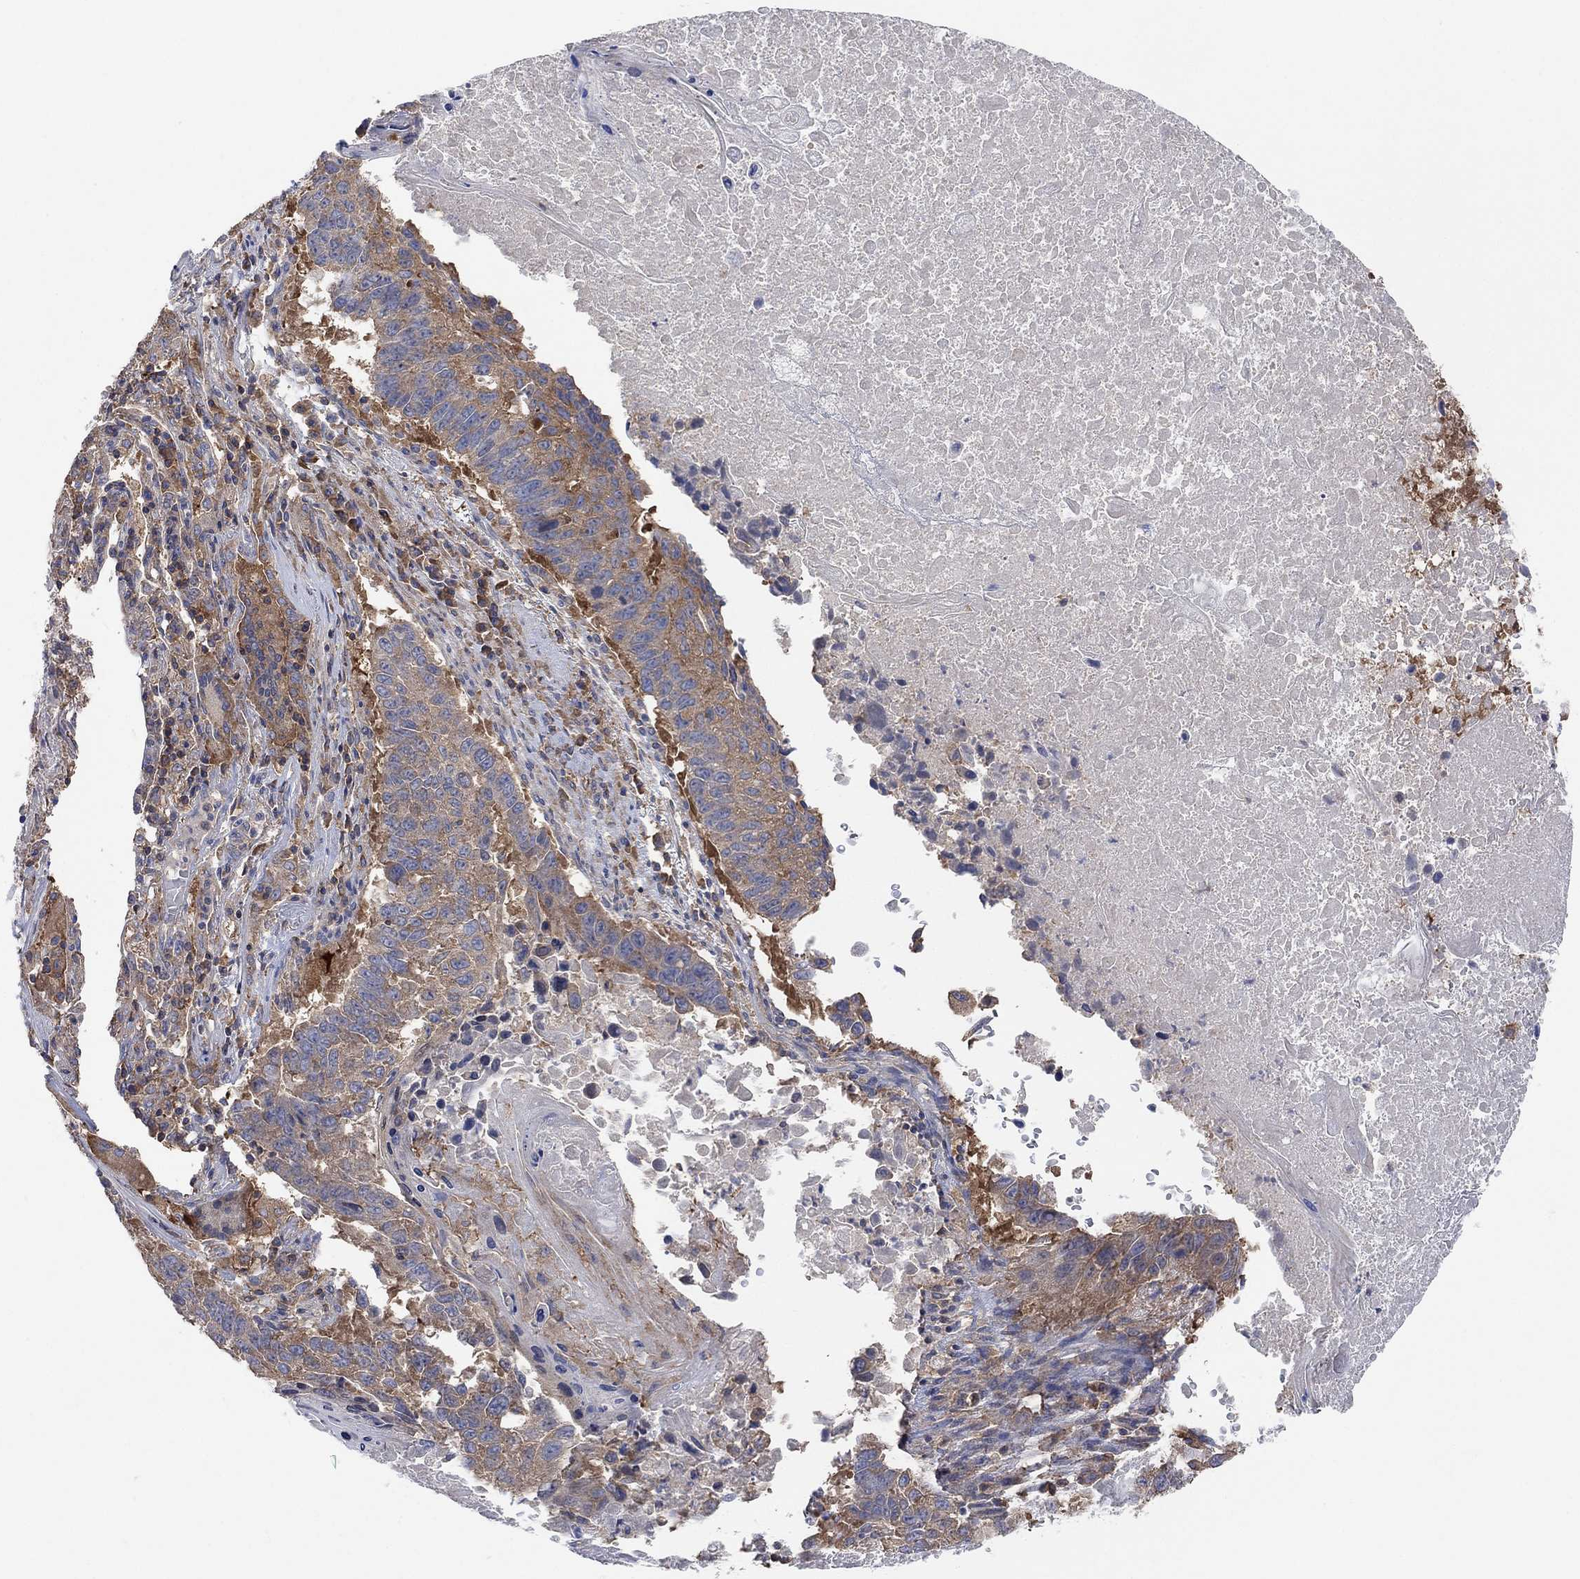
{"staining": {"intensity": "weak", "quantity": ">75%", "location": "cytoplasmic/membranous"}, "tissue": "lung cancer", "cell_type": "Tumor cells", "image_type": "cancer", "snomed": [{"axis": "morphology", "description": "Squamous cell carcinoma, NOS"}, {"axis": "topography", "description": "Lung"}], "caption": "IHC of human squamous cell carcinoma (lung) demonstrates low levels of weak cytoplasmic/membranous staining in approximately >75% of tumor cells.", "gene": "BLOC1S3", "patient": {"sex": "male", "age": 73}}